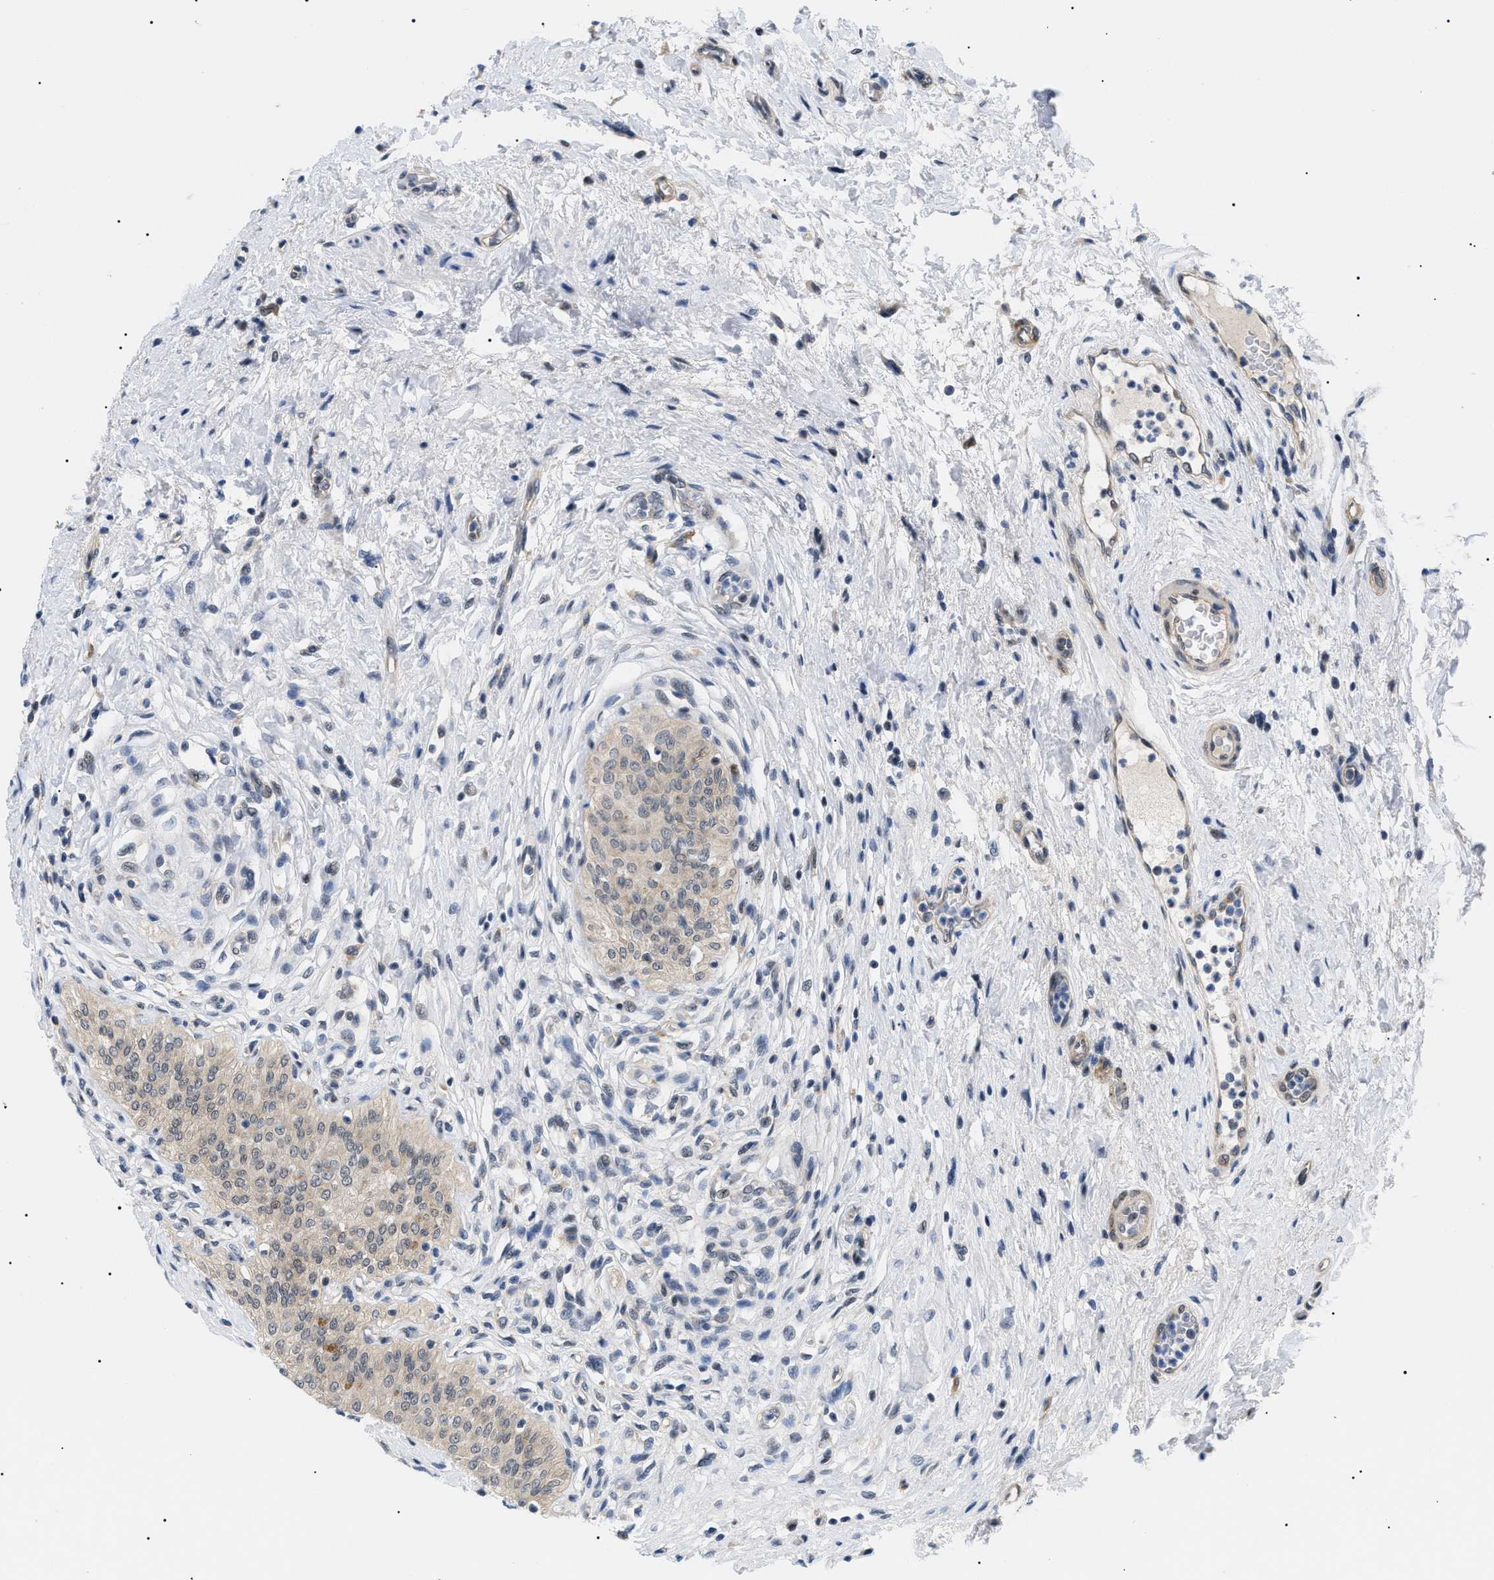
{"staining": {"intensity": "moderate", "quantity": ">75%", "location": "cytoplasmic/membranous"}, "tissue": "urinary bladder", "cell_type": "Urothelial cells", "image_type": "normal", "snomed": [{"axis": "morphology", "description": "Normal tissue, NOS"}, {"axis": "topography", "description": "Urinary bladder"}], "caption": "Urinary bladder was stained to show a protein in brown. There is medium levels of moderate cytoplasmic/membranous expression in approximately >75% of urothelial cells. Immunohistochemistry stains the protein of interest in brown and the nuclei are stained blue.", "gene": "GARRE1", "patient": {"sex": "male", "age": 46}}